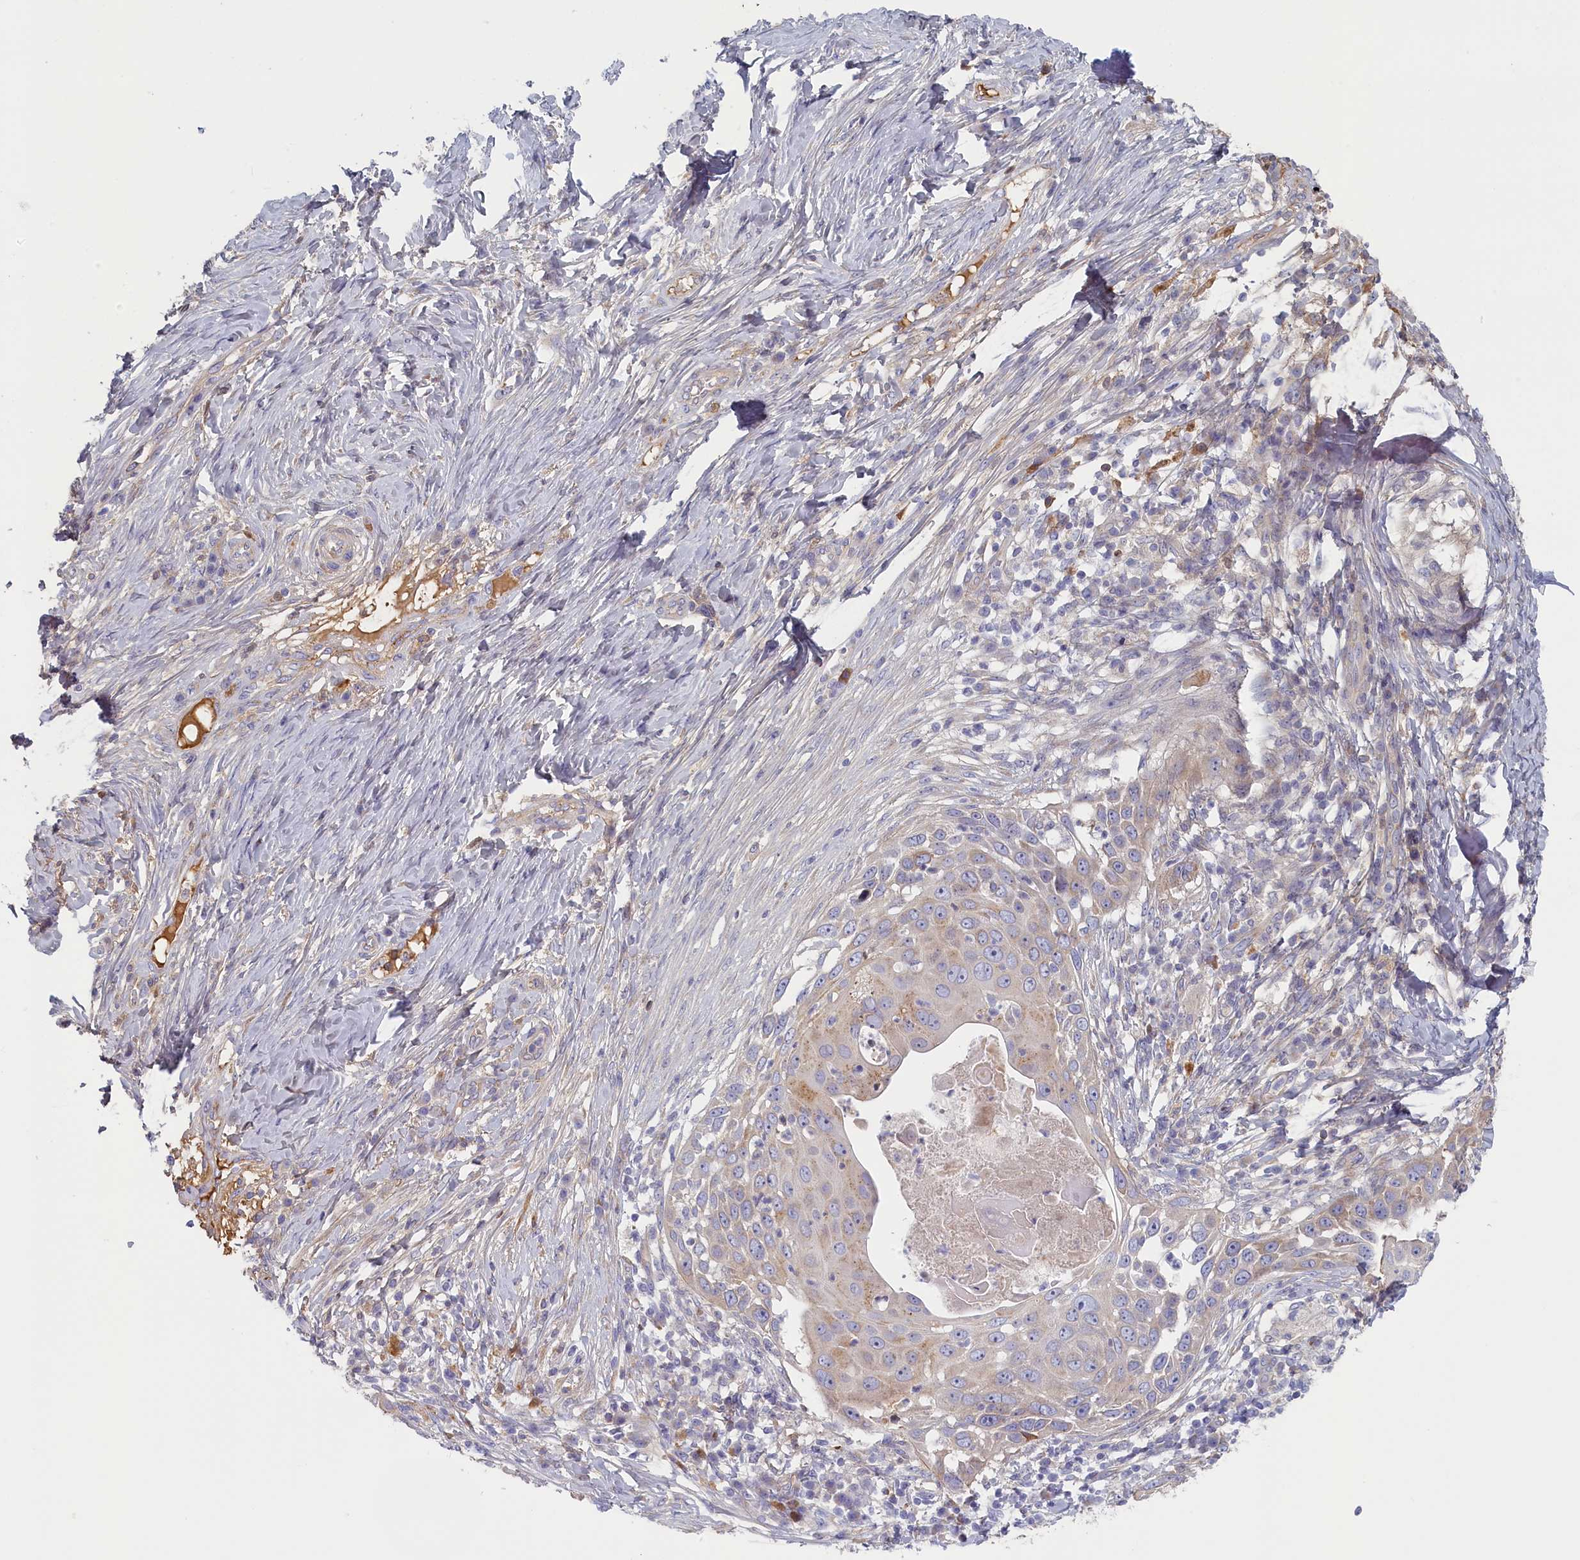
{"staining": {"intensity": "weak", "quantity": "<25%", "location": "cytoplasmic/membranous"}, "tissue": "skin cancer", "cell_type": "Tumor cells", "image_type": "cancer", "snomed": [{"axis": "morphology", "description": "Squamous cell carcinoma, NOS"}, {"axis": "topography", "description": "Skin"}], "caption": "Skin cancer (squamous cell carcinoma) was stained to show a protein in brown. There is no significant expression in tumor cells.", "gene": "STX16", "patient": {"sex": "female", "age": 44}}